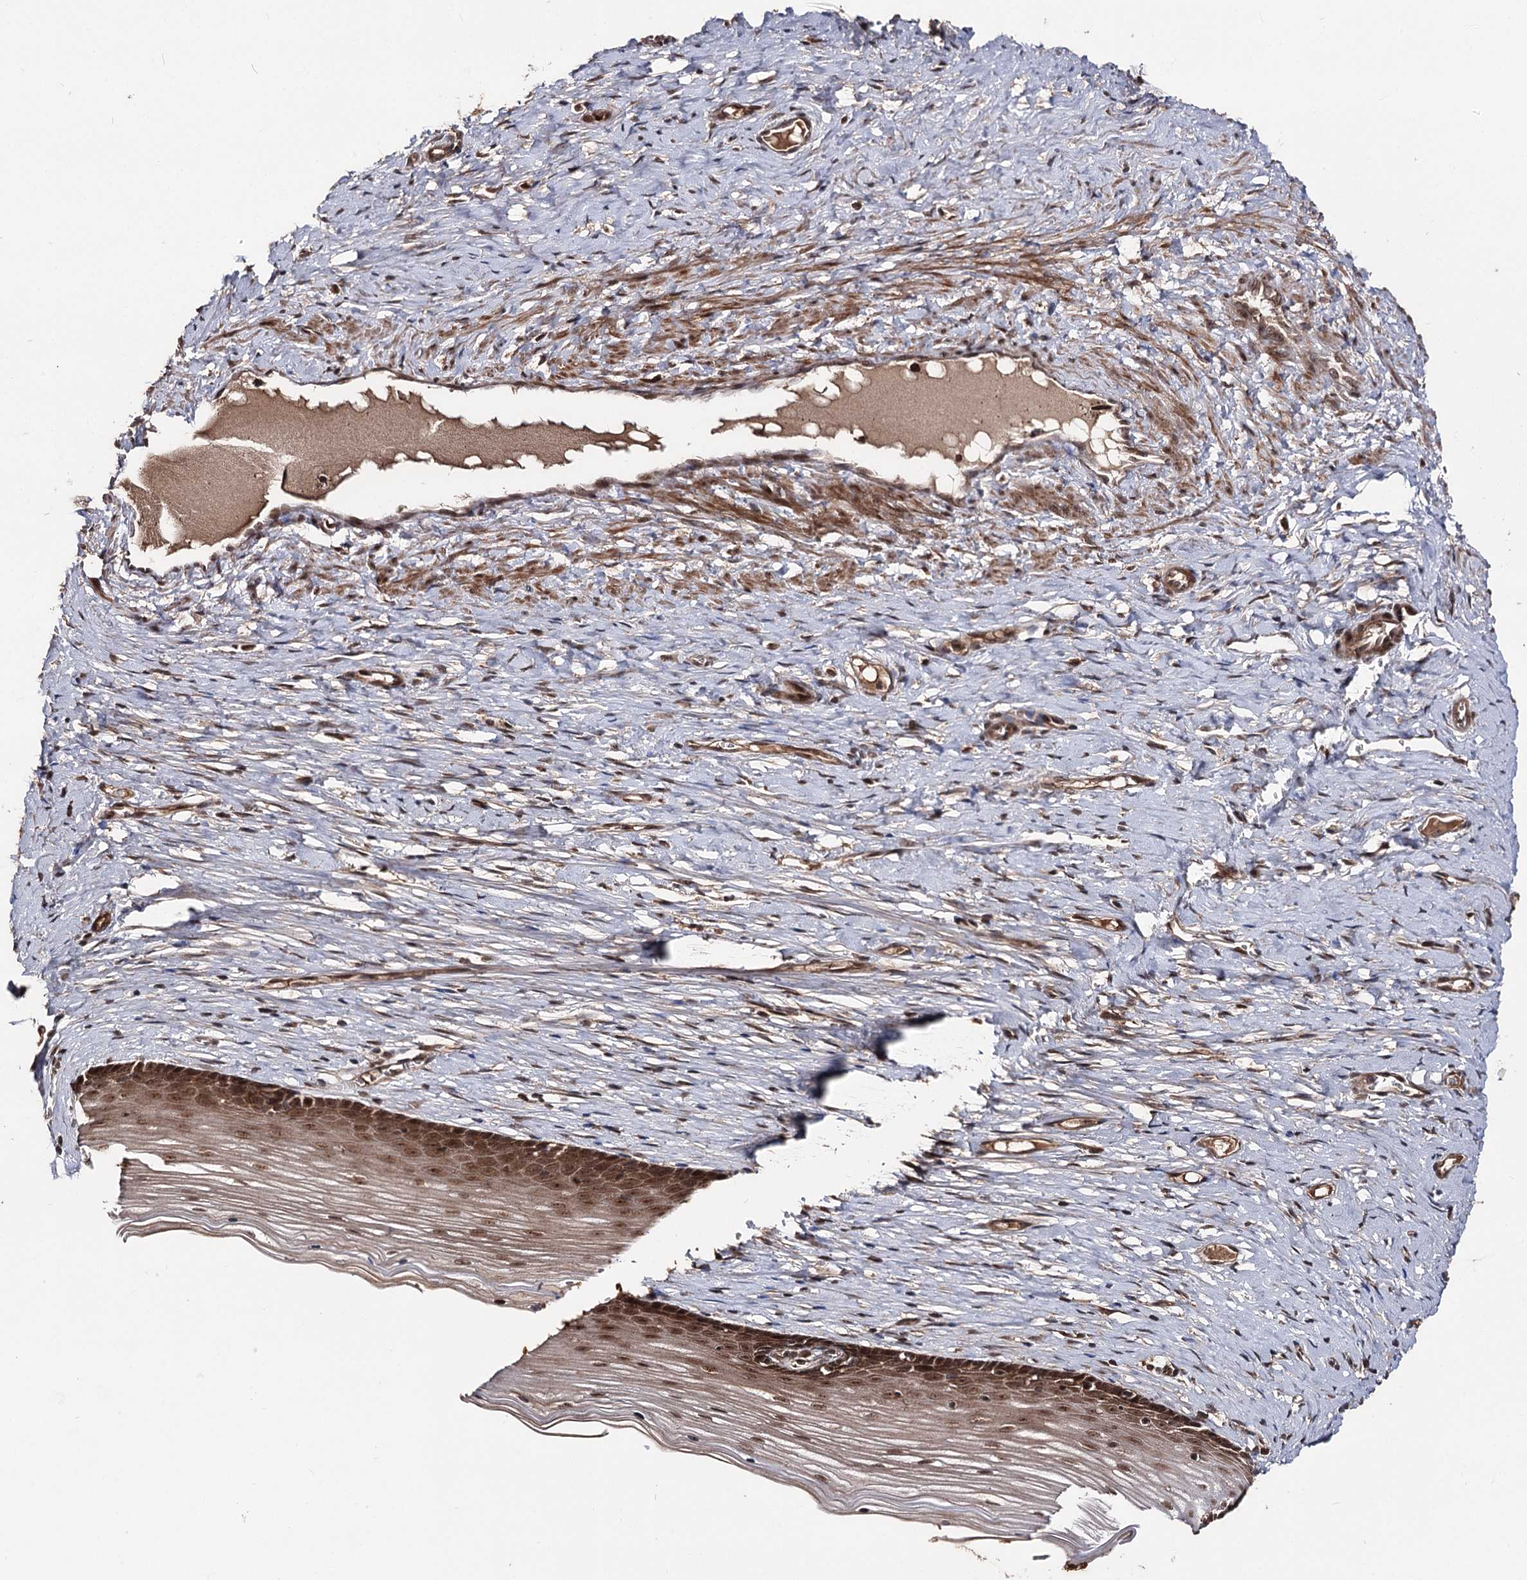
{"staining": {"intensity": "strong", "quantity": "25%-75%", "location": "cytoplasmic/membranous,nuclear"}, "tissue": "cervix", "cell_type": "Glandular cells", "image_type": "normal", "snomed": [{"axis": "morphology", "description": "Normal tissue, NOS"}, {"axis": "topography", "description": "Cervix"}], "caption": "Protein expression analysis of unremarkable cervix reveals strong cytoplasmic/membranous,nuclear expression in approximately 25%-75% of glandular cells.", "gene": "FAM53B", "patient": {"sex": "female", "age": 42}}